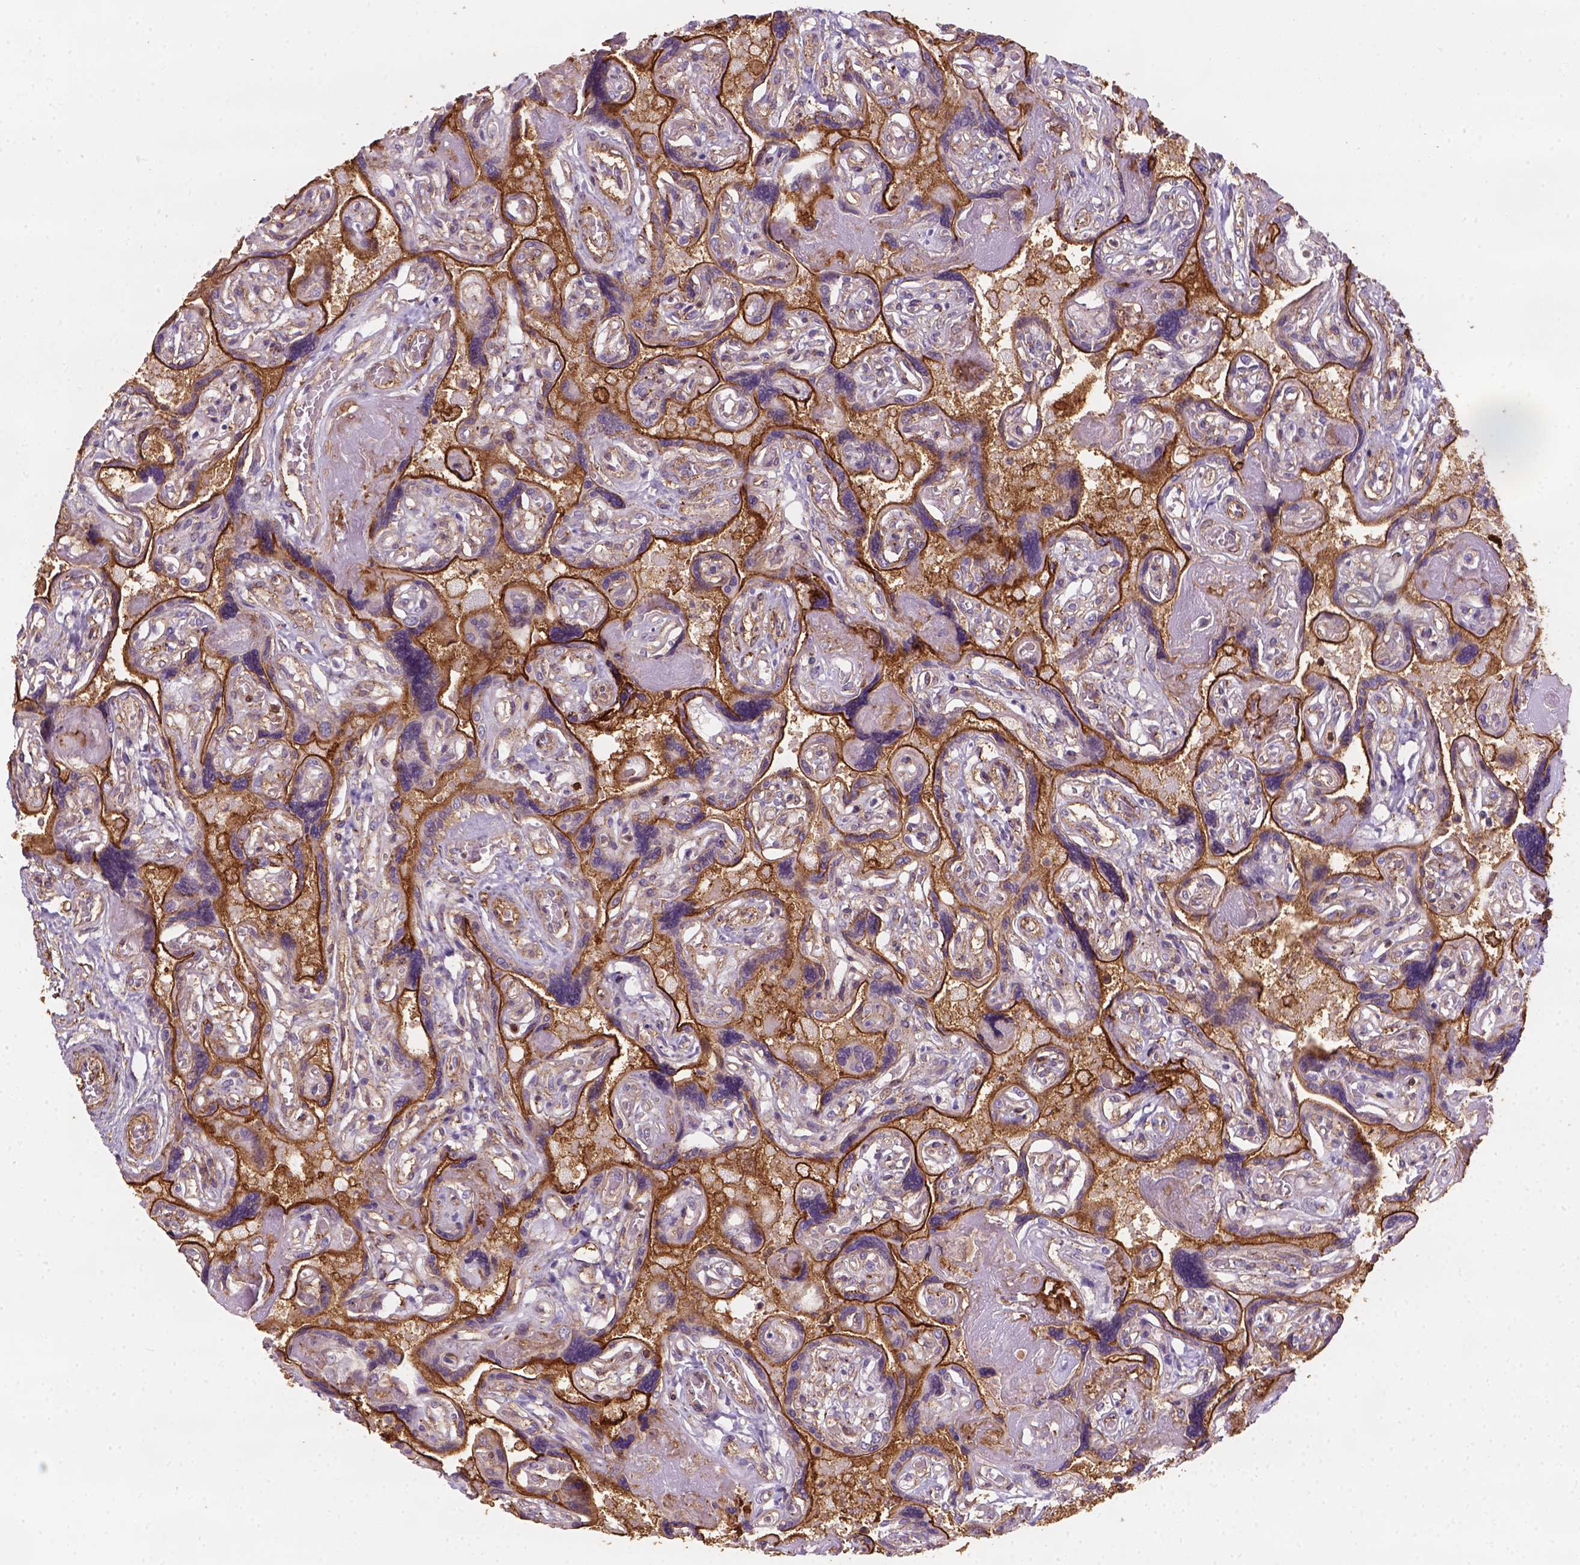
{"staining": {"intensity": "negative", "quantity": "none", "location": "none"}, "tissue": "placenta", "cell_type": "Decidual cells", "image_type": "normal", "snomed": [{"axis": "morphology", "description": "Normal tissue, NOS"}, {"axis": "topography", "description": "Placenta"}], "caption": "Placenta was stained to show a protein in brown. There is no significant staining in decidual cells. (DAB (3,3'-diaminobenzidine) IHC, high magnification).", "gene": "GPRC5D", "patient": {"sex": "female", "age": 32}}